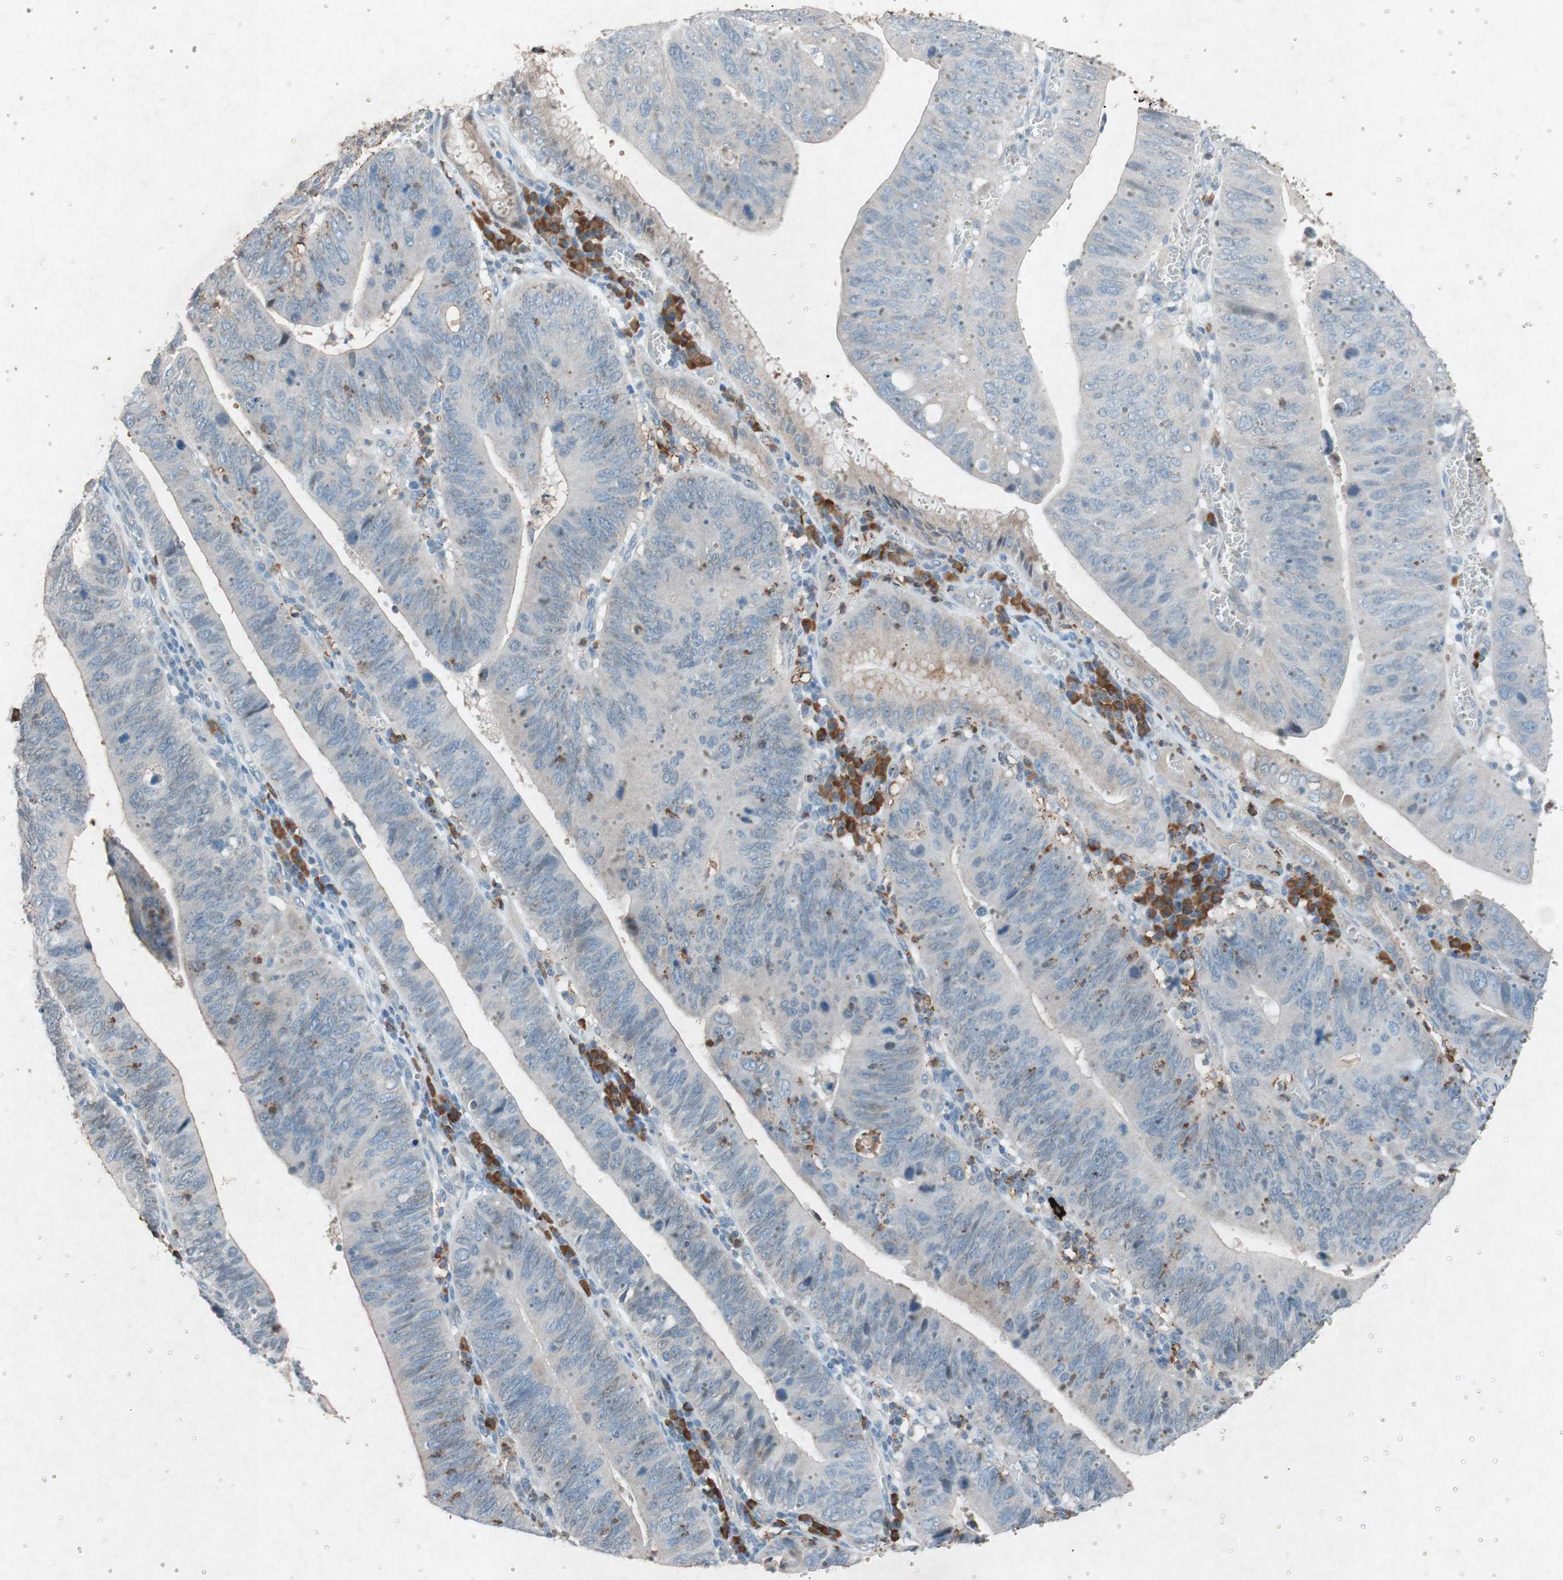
{"staining": {"intensity": "weak", "quantity": "<25%", "location": "cytoplasmic/membranous"}, "tissue": "stomach cancer", "cell_type": "Tumor cells", "image_type": "cancer", "snomed": [{"axis": "morphology", "description": "Adenocarcinoma, NOS"}, {"axis": "topography", "description": "Stomach"}], "caption": "The IHC micrograph has no significant positivity in tumor cells of stomach cancer tissue.", "gene": "GRB7", "patient": {"sex": "male", "age": 59}}